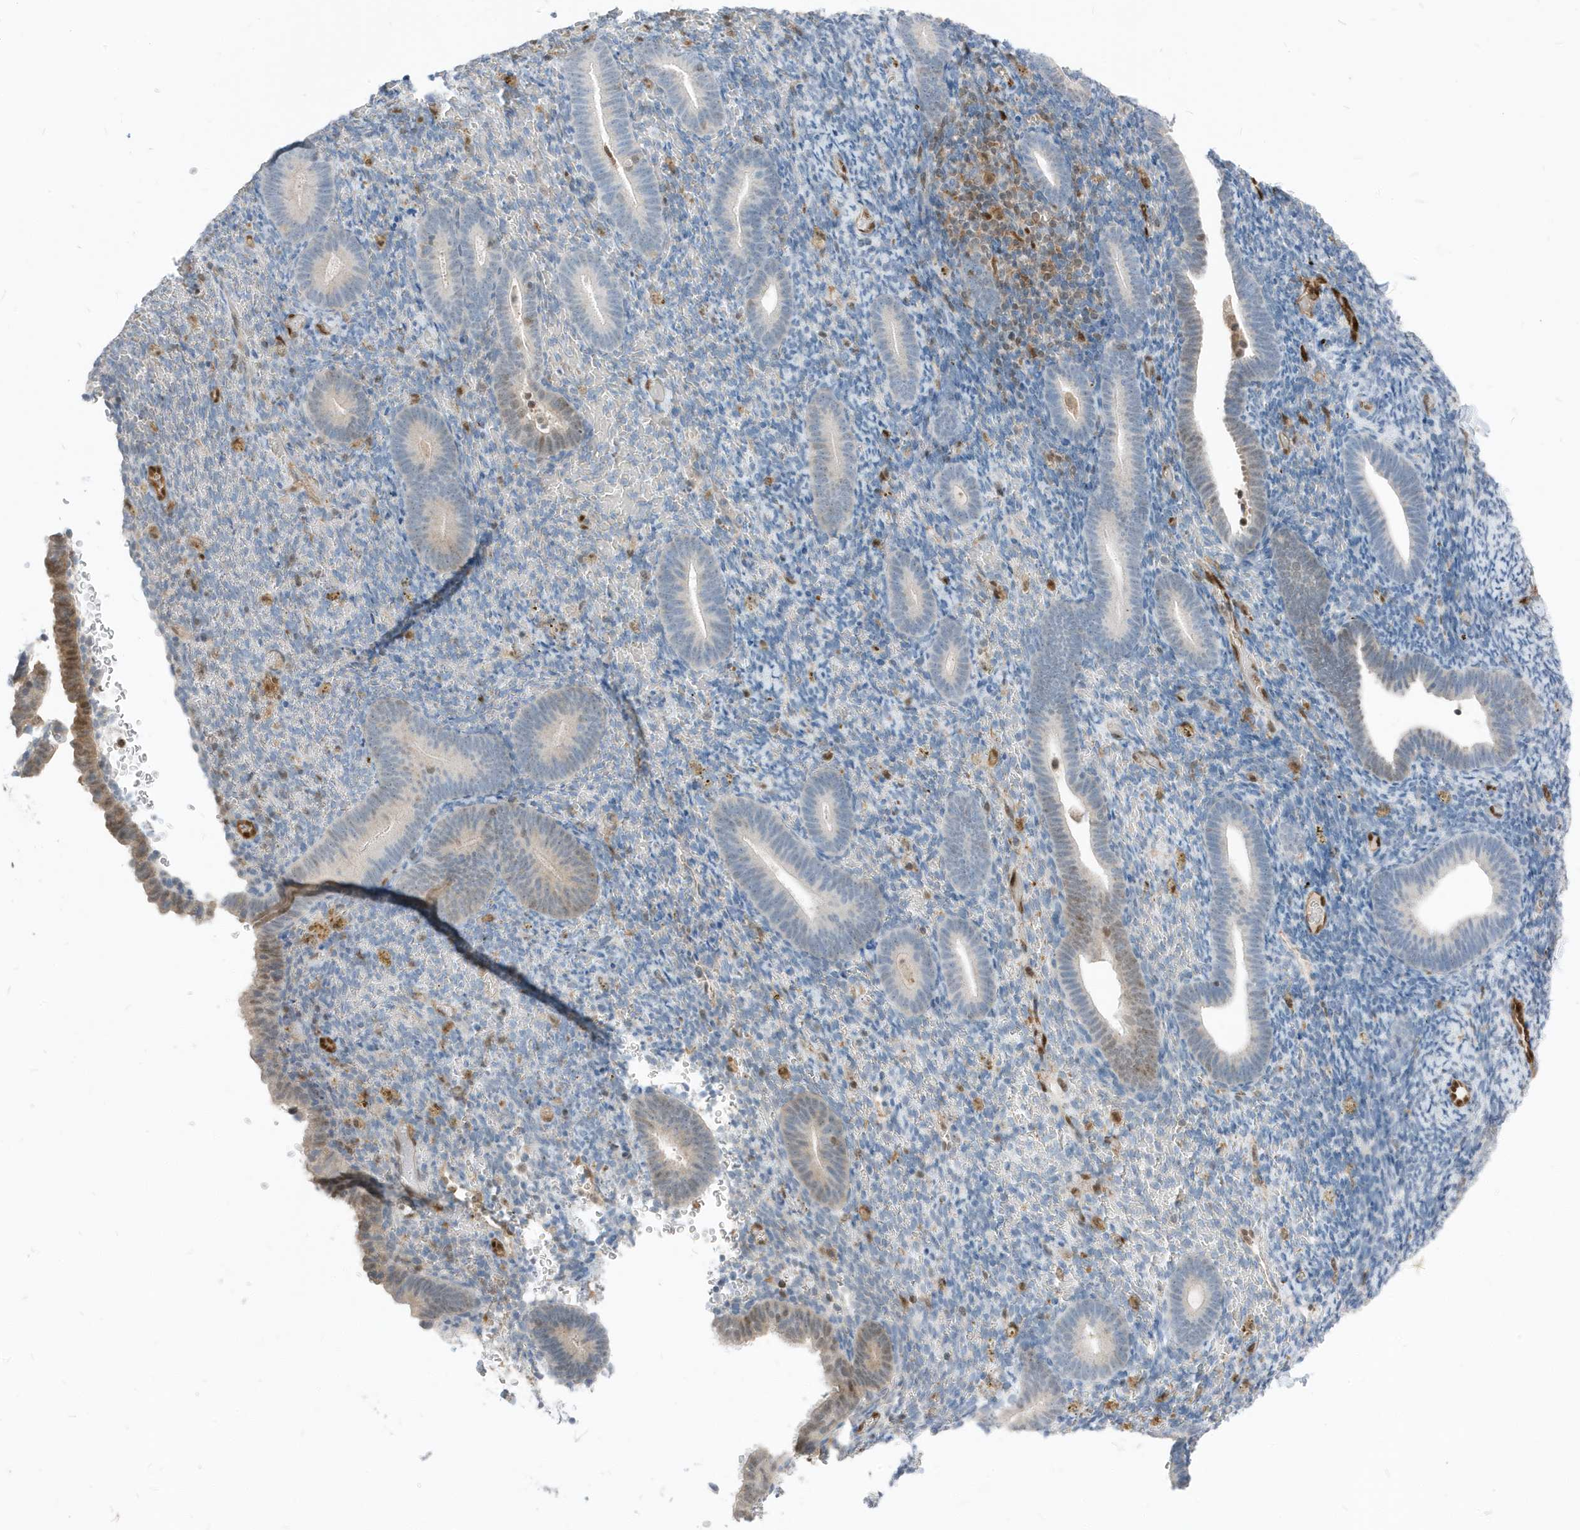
{"staining": {"intensity": "negative", "quantity": "none", "location": "none"}, "tissue": "endometrium", "cell_type": "Cells in endometrial stroma", "image_type": "normal", "snomed": [{"axis": "morphology", "description": "Normal tissue, NOS"}, {"axis": "topography", "description": "Endometrium"}], "caption": "Immunohistochemistry photomicrograph of benign endometrium: human endometrium stained with DAB (3,3'-diaminobenzidine) displays no significant protein positivity in cells in endometrial stroma. The staining was performed using DAB to visualize the protein expression in brown, while the nuclei were stained in blue with hematoxylin (Magnification: 20x).", "gene": "NCOA7", "patient": {"sex": "female", "age": 51}}